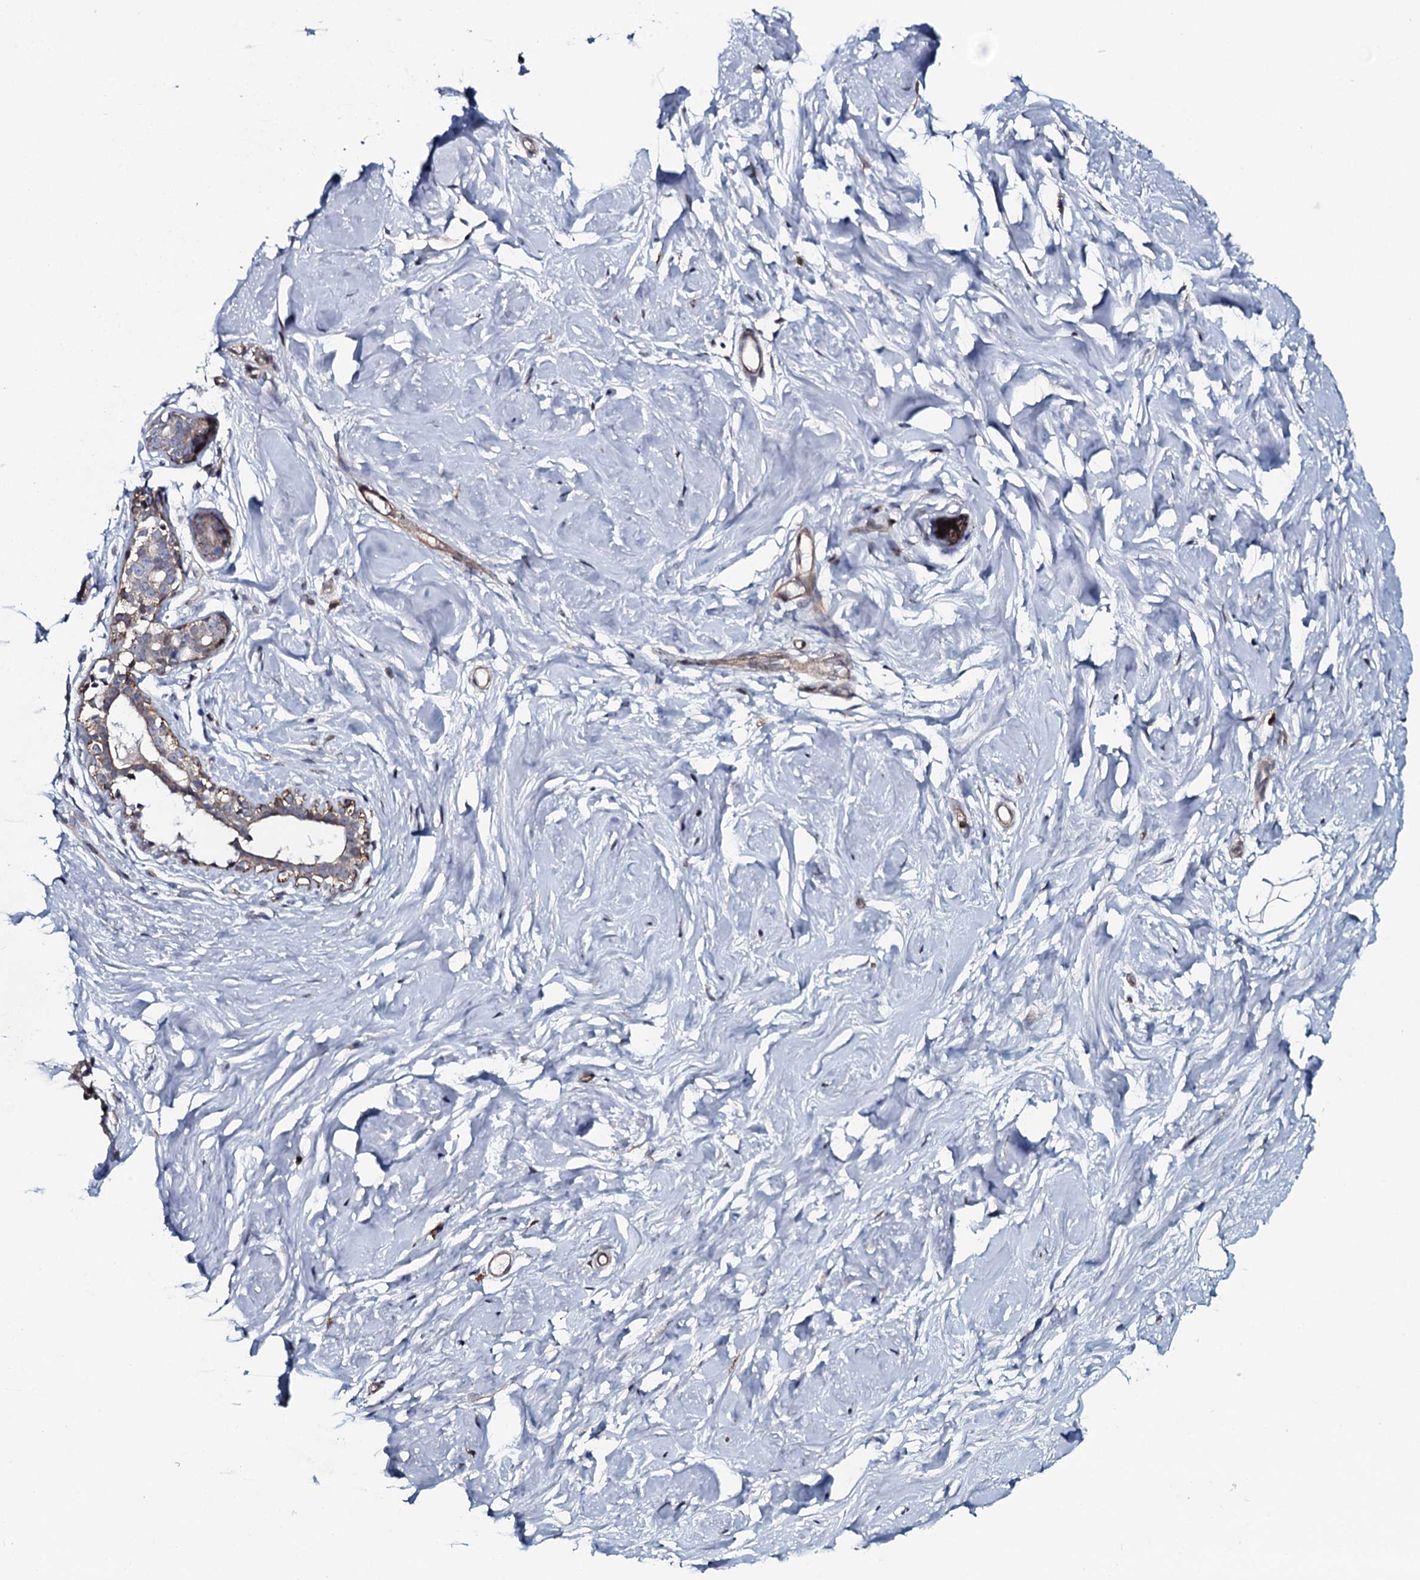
{"staining": {"intensity": "negative", "quantity": "none", "location": "none"}, "tissue": "breast", "cell_type": "Adipocytes", "image_type": "normal", "snomed": [{"axis": "morphology", "description": "Normal tissue, NOS"}, {"axis": "morphology", "description": "Adenoma, NOS"}, {"axis": "topography", "description": "Breast"}], "caption": "A histopathology image of breast stained for a protein reveals no brown staining in adipocytes. (DAB immunohistochemistry (IHC) visualized using brightfield microscopy, high magnification).", "gene": "KCTD4", "patient": {"sex": "female", "age": 23}}